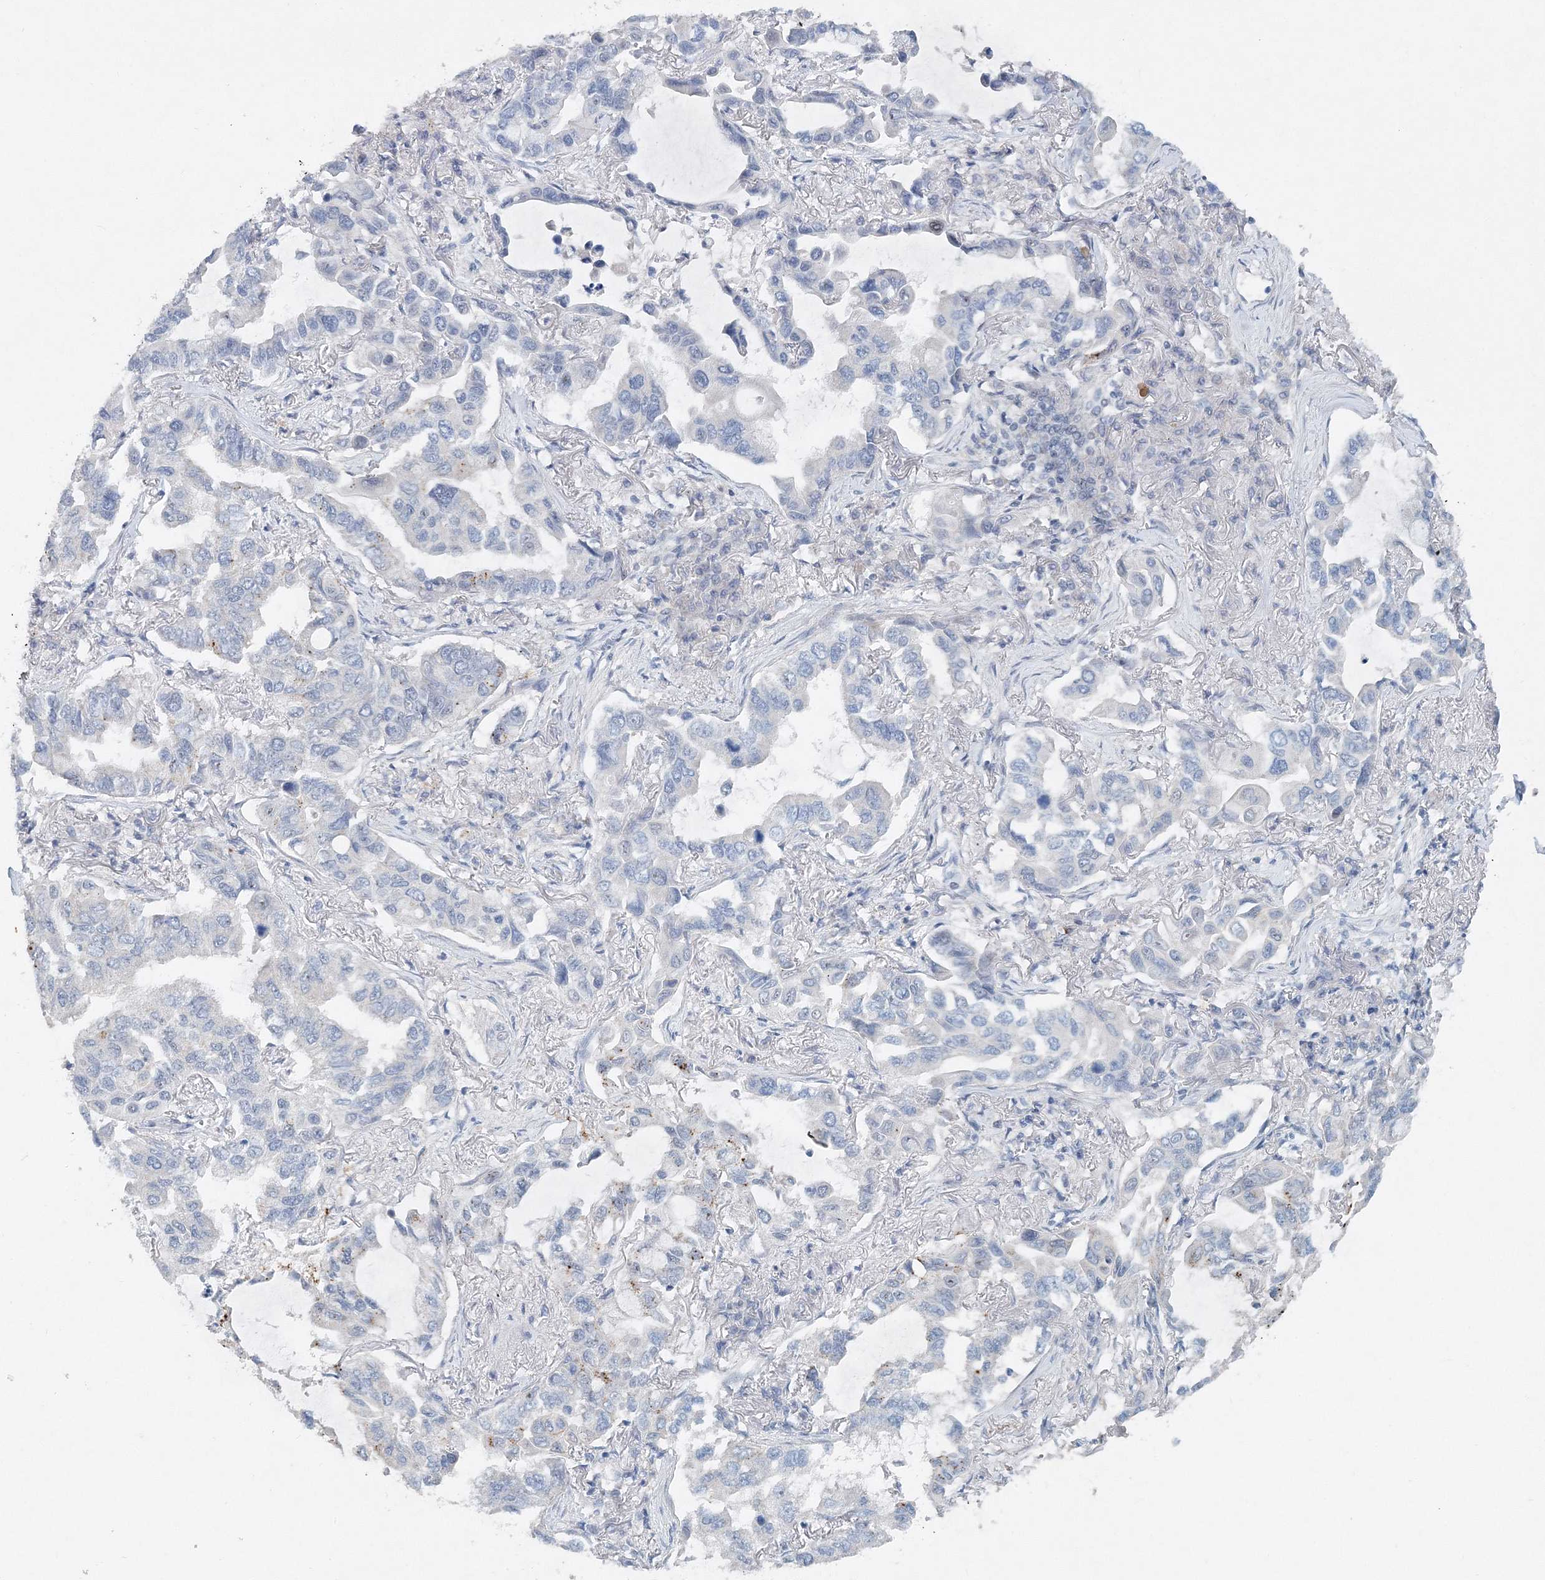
{"staining": {"intensity": "negative", "quantity": "none", "location": "none"}, "tissue": "lung cancer", "cell_type": "Tumor cells", "image_type": "cancer", "snomed": [{"axis": "morphology", "description": "Adenocarcinoma, NOS"}, {"axis": "topography", "description": "Lung"}], "caption": "An immunohistochemistry micrograph of adenocarcinoma (lung) is shown. There is no staining in tumor cells of adenocarcinoma (lung). The staining is performed using DAB (3,3'-diaminobenzidine) brown chromogen with nuclei counter-stained in using hematoxylin.", "gene": "UIMC1", "patient": {"sex": "male", "age": 64}}